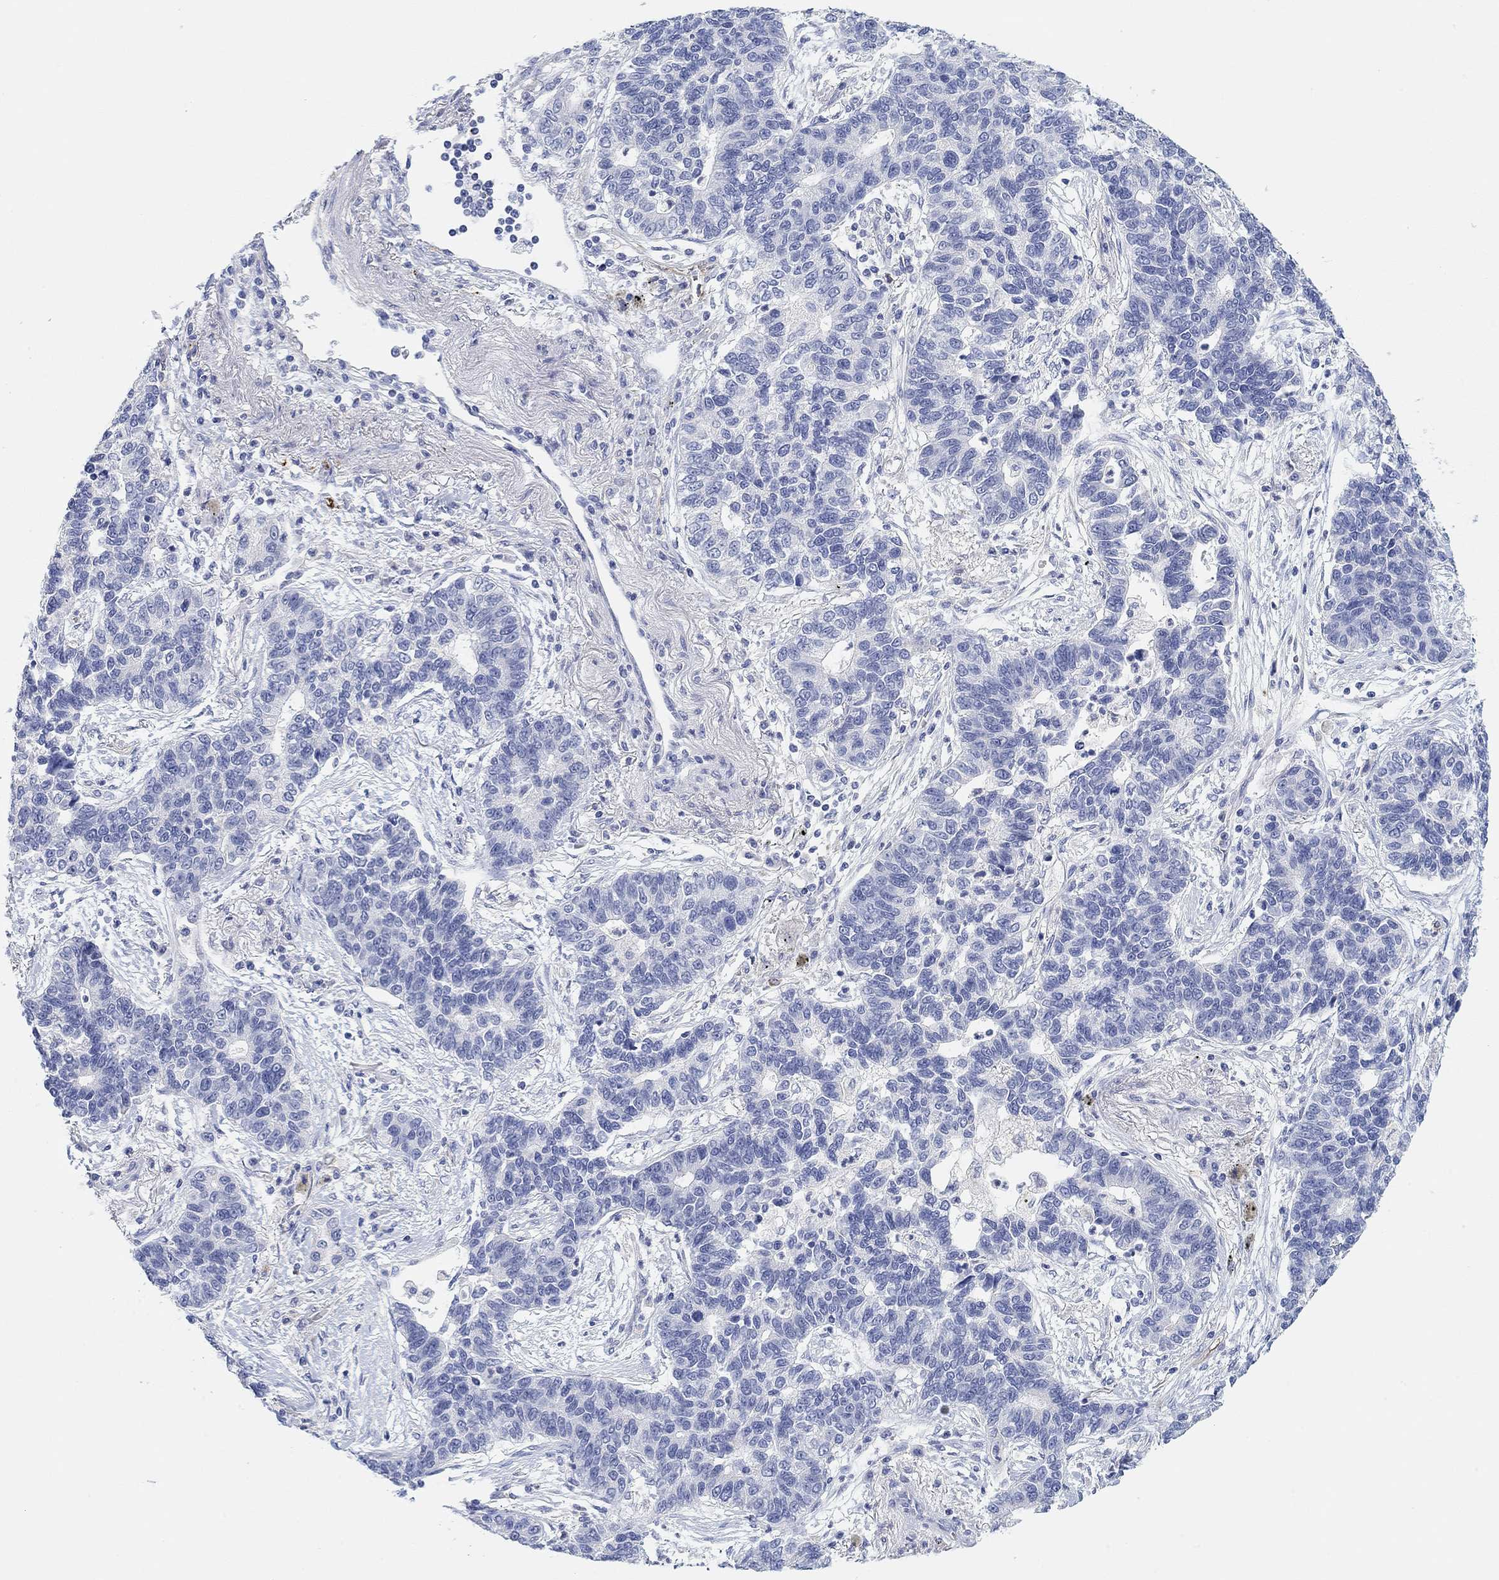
{"staining": {"intensity": "negative", "quantity": "none", "location": "none"}, "tissue": "lung cancer", "cell_type": "Tumor cells", "image_type": "cancer", "snomed": [{"axis": "morphology", "description": "Adenocarcinoma, NOS"}, {"axis": "topography", "description": "Lung"}], "caption": "Photomicrograph shows no significant protein positivity in tumor cells of lung cancer (adenocarcinoma).", "gene": "VAT1L", "patient": {"sex": "female", "age": 57}}